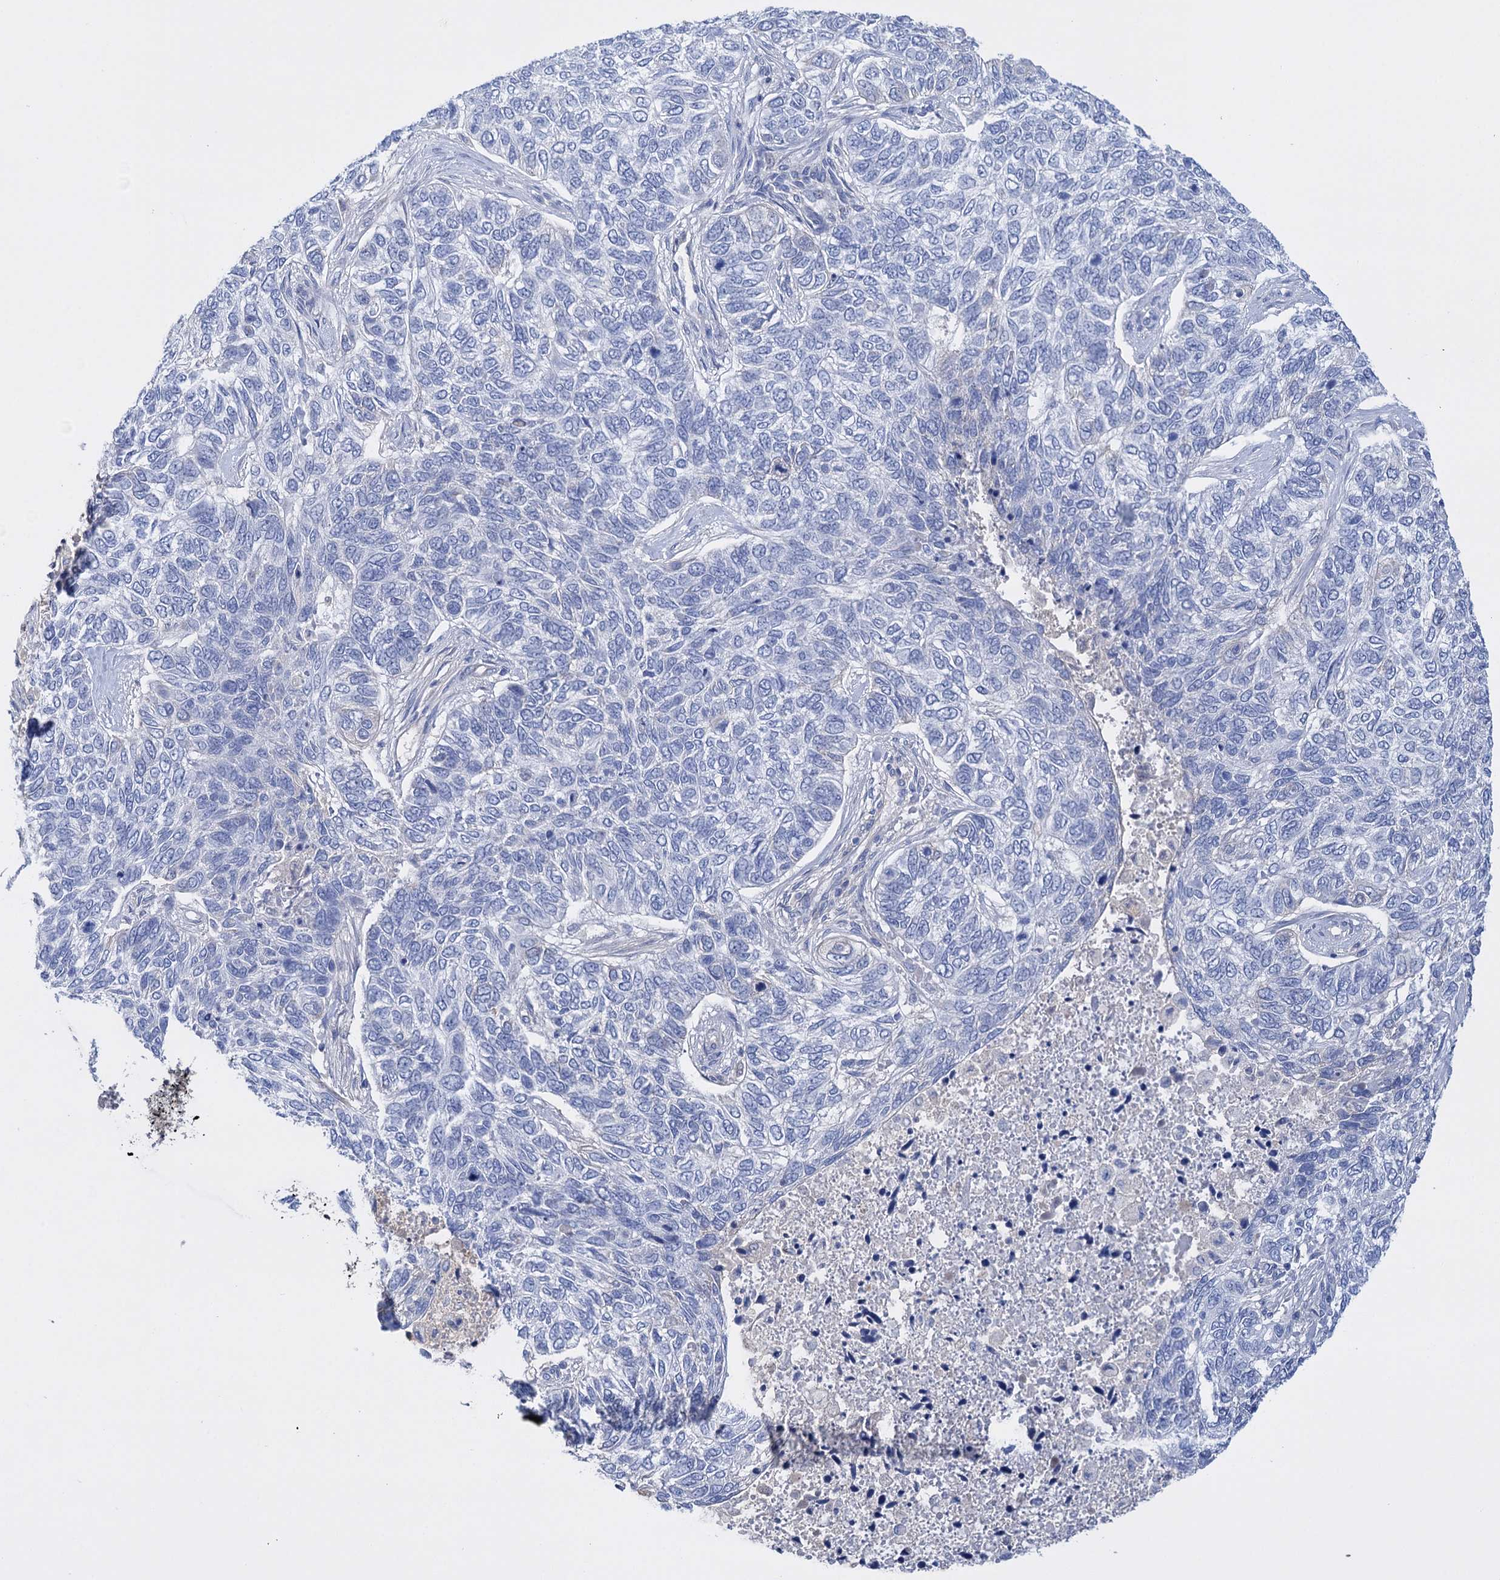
{"staining": {"intensity": "negative", "quantity": "none", "location": "none"}, "tissue": "skin cancer", "cell_type": "Tumor cells", "image_type": "cancer", "snomed": [{"axis": "morphology", "description": "Basal cell carcinoma"}, {"axis": "topography", "description": "Skin"}], "caption": "There is no significant positivity in tumor cells of basal cell carcinoma (skin). (Immunohistochemistry (ihc), brightfield microscopy, high magnification).", "gene": "FBXW12", "patient": {"sex": "female", "age": 65}}